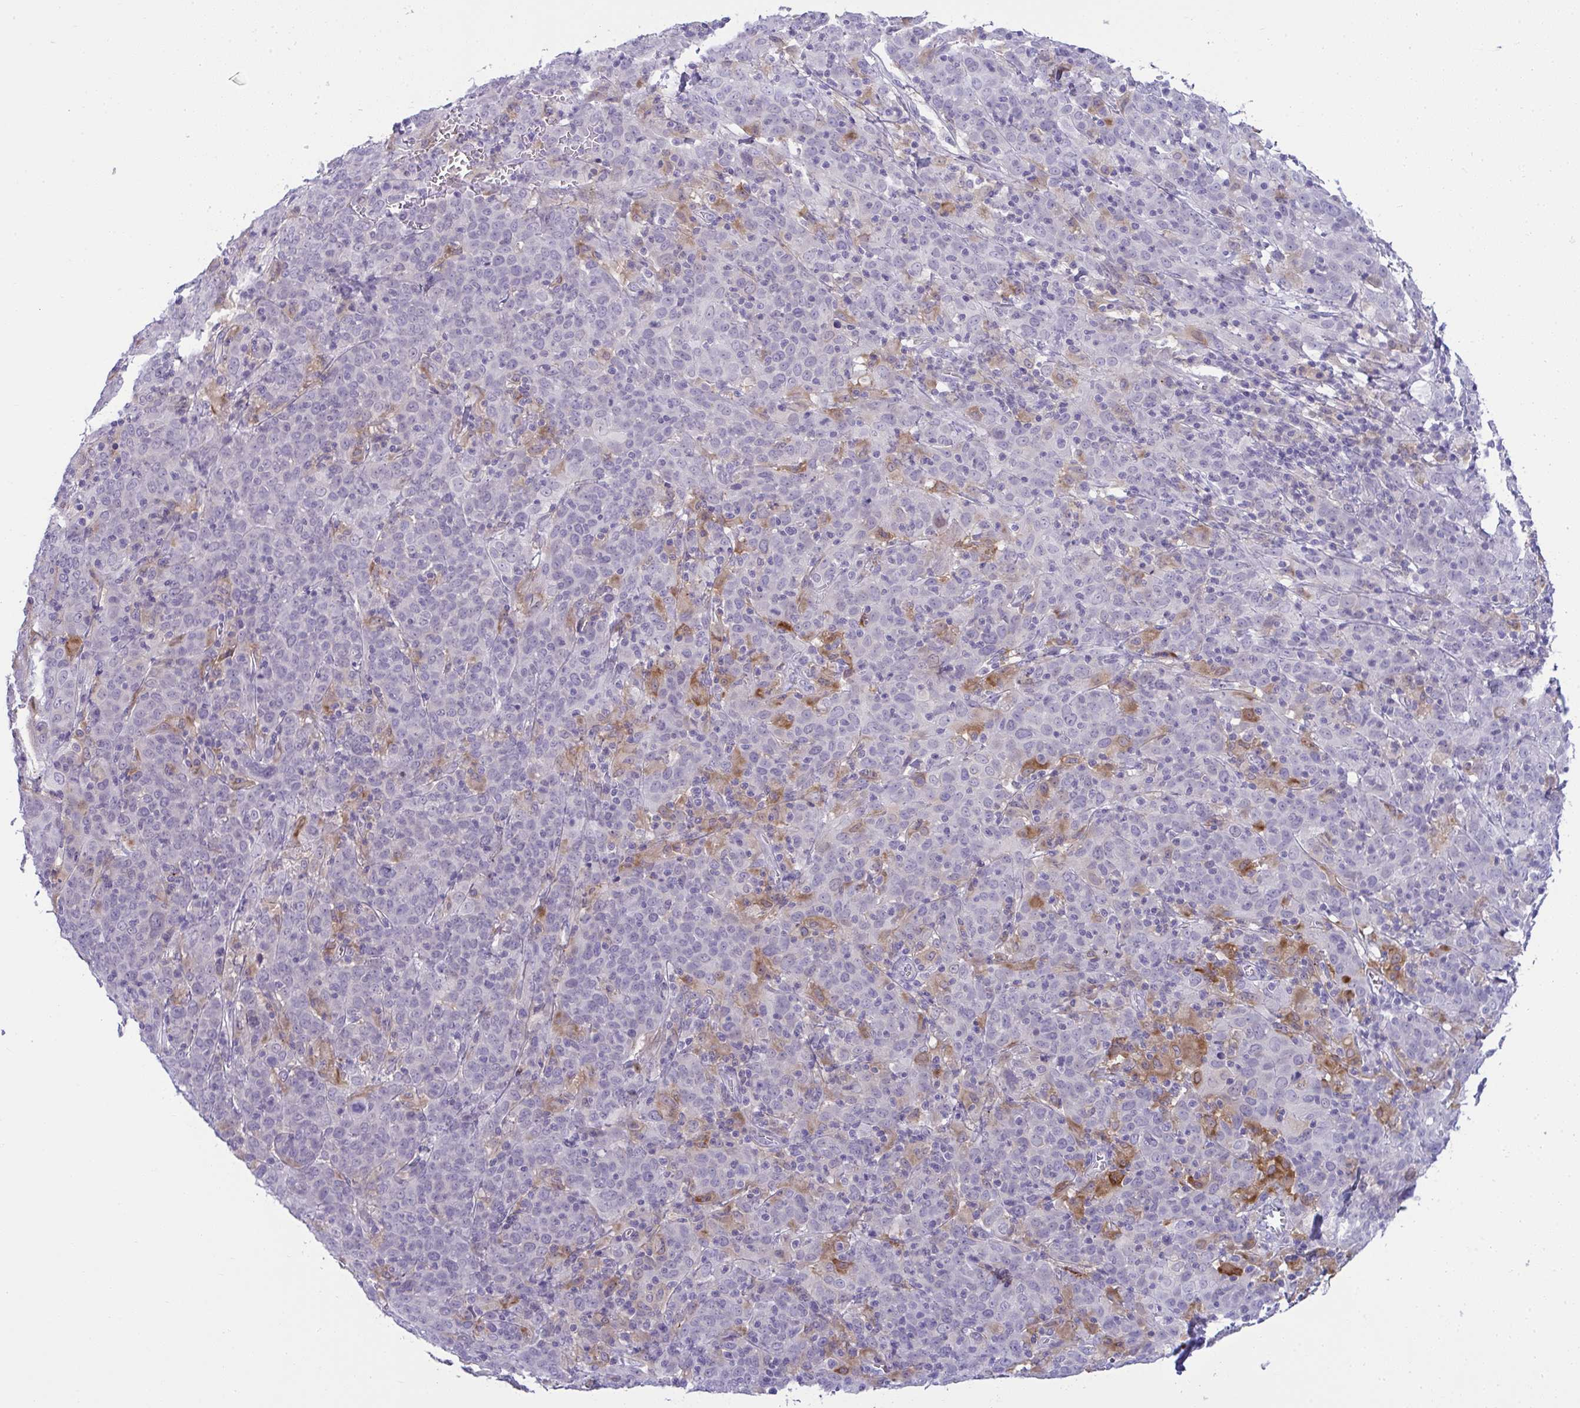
{"staining": {"intensity": "negative", "quantity": "none", "location": "none"}, "tissue": "cervical cancer", "cell_type": "Tumor cells", "image_type": "cancer", "snomed": [{"axis": "morphology", "description": "Squamous cell carcinoma, NOS"}, {"axis": "topography", "description": "Cervix"}], "caption": "Cervical cancer (squamous cell carcinoma) was stained to show a protein in brown. There is no significant positivity in tumor cells.", "gene": "RGPD5", "patient": {"sex": "female", "age": 67}}